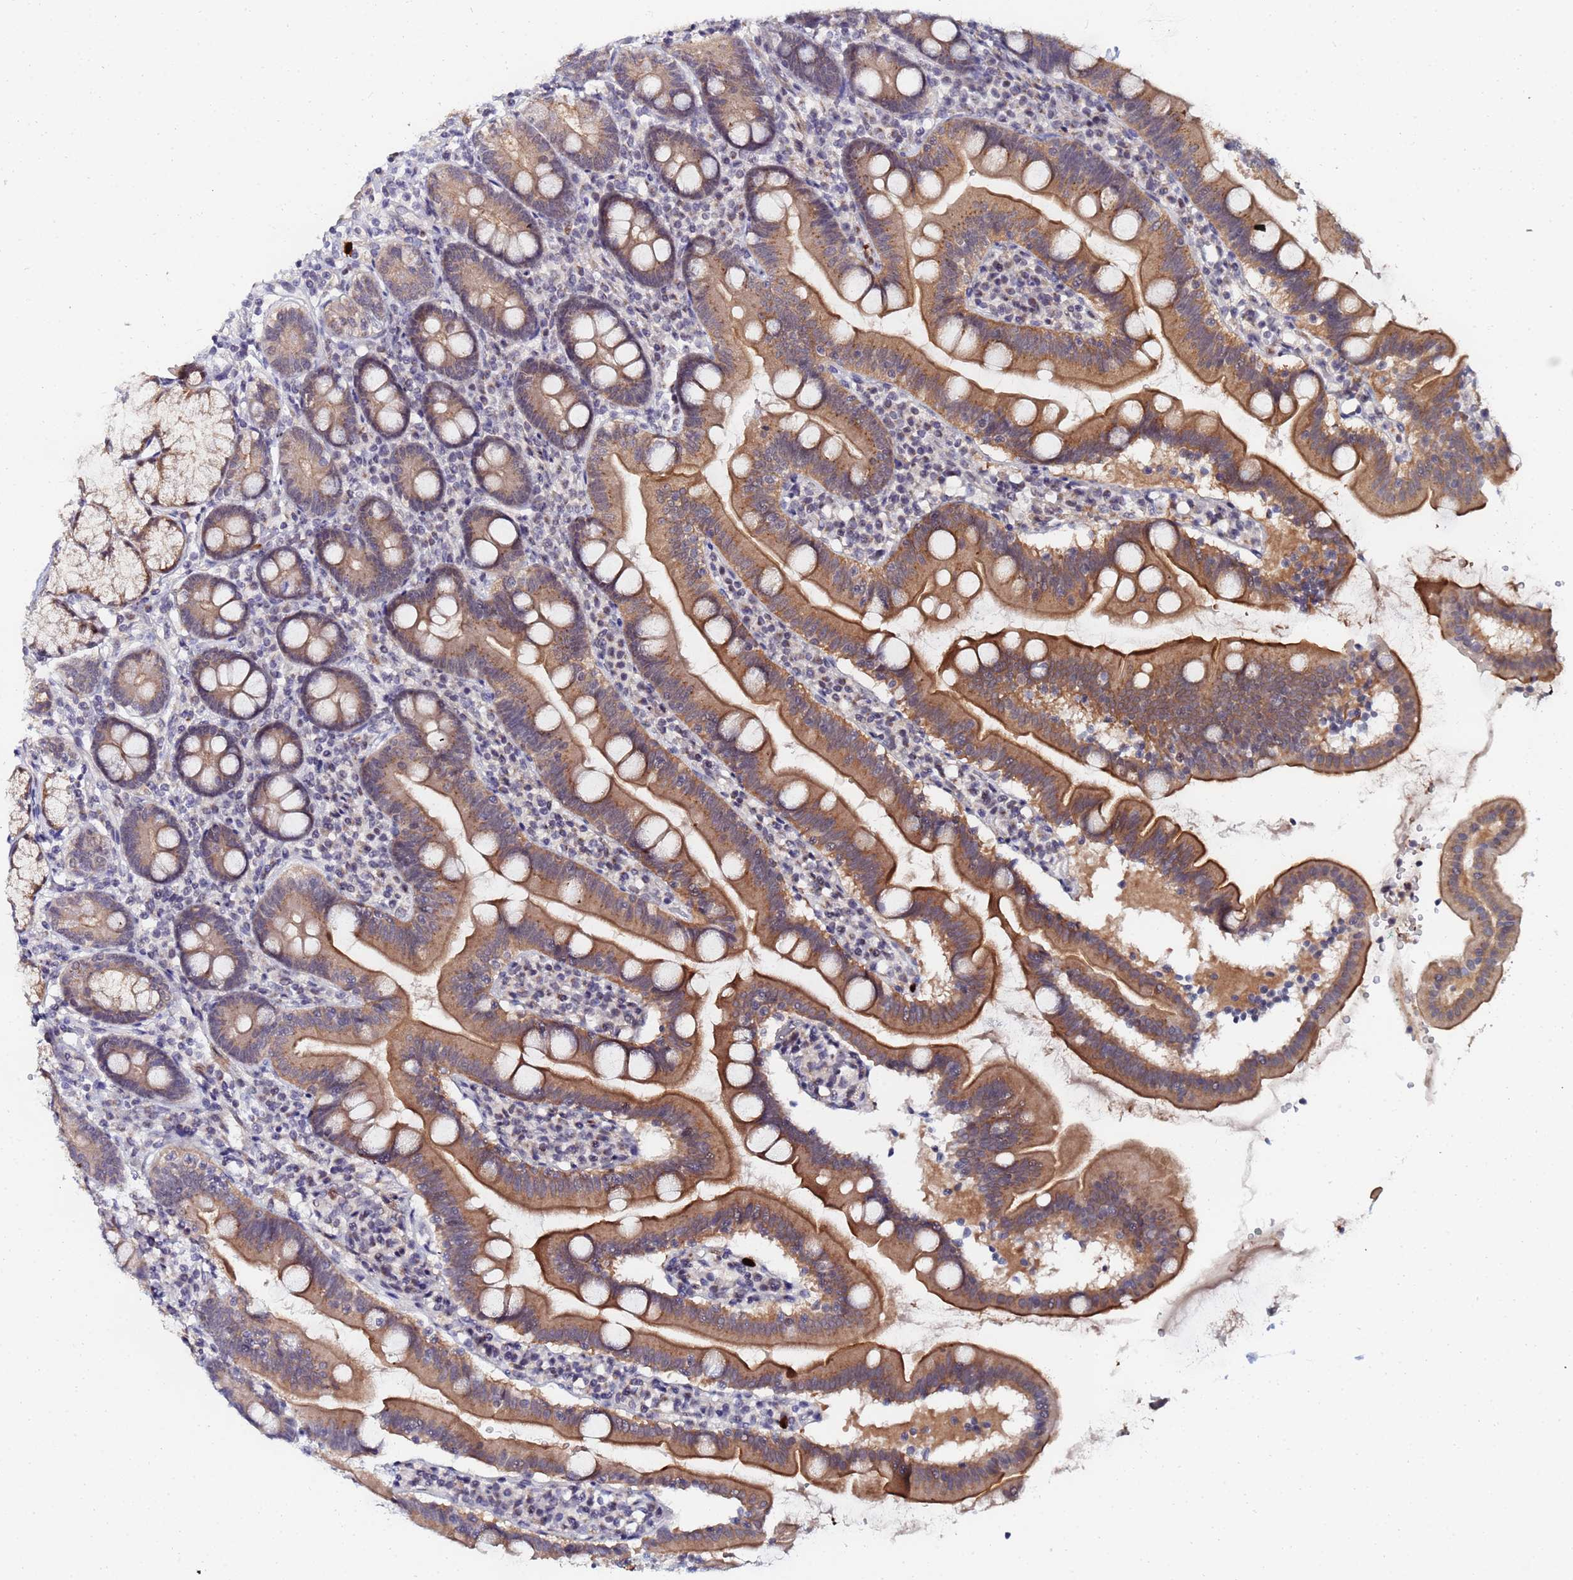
{"staining": {"intensity": "moderate", "quantity": "25%-75%", "location": "cytoplasmic/membranous"}, "tissue": "duodenum", "cell_type": "Glandular cells", "image_type": "normal", "snomed": [{"axis": "morphology", "description": "Normal tissue, NOS"}, {"axis": "topography", "description": "Duodenum"}], "caption": "Duodenum stained with IHC shows moderate cytoplasmic/membranous expression in approximately 25%-75% of glandular cells.", "gene": "MTCL1", "patient": {"sex": "female", "age": 67}}